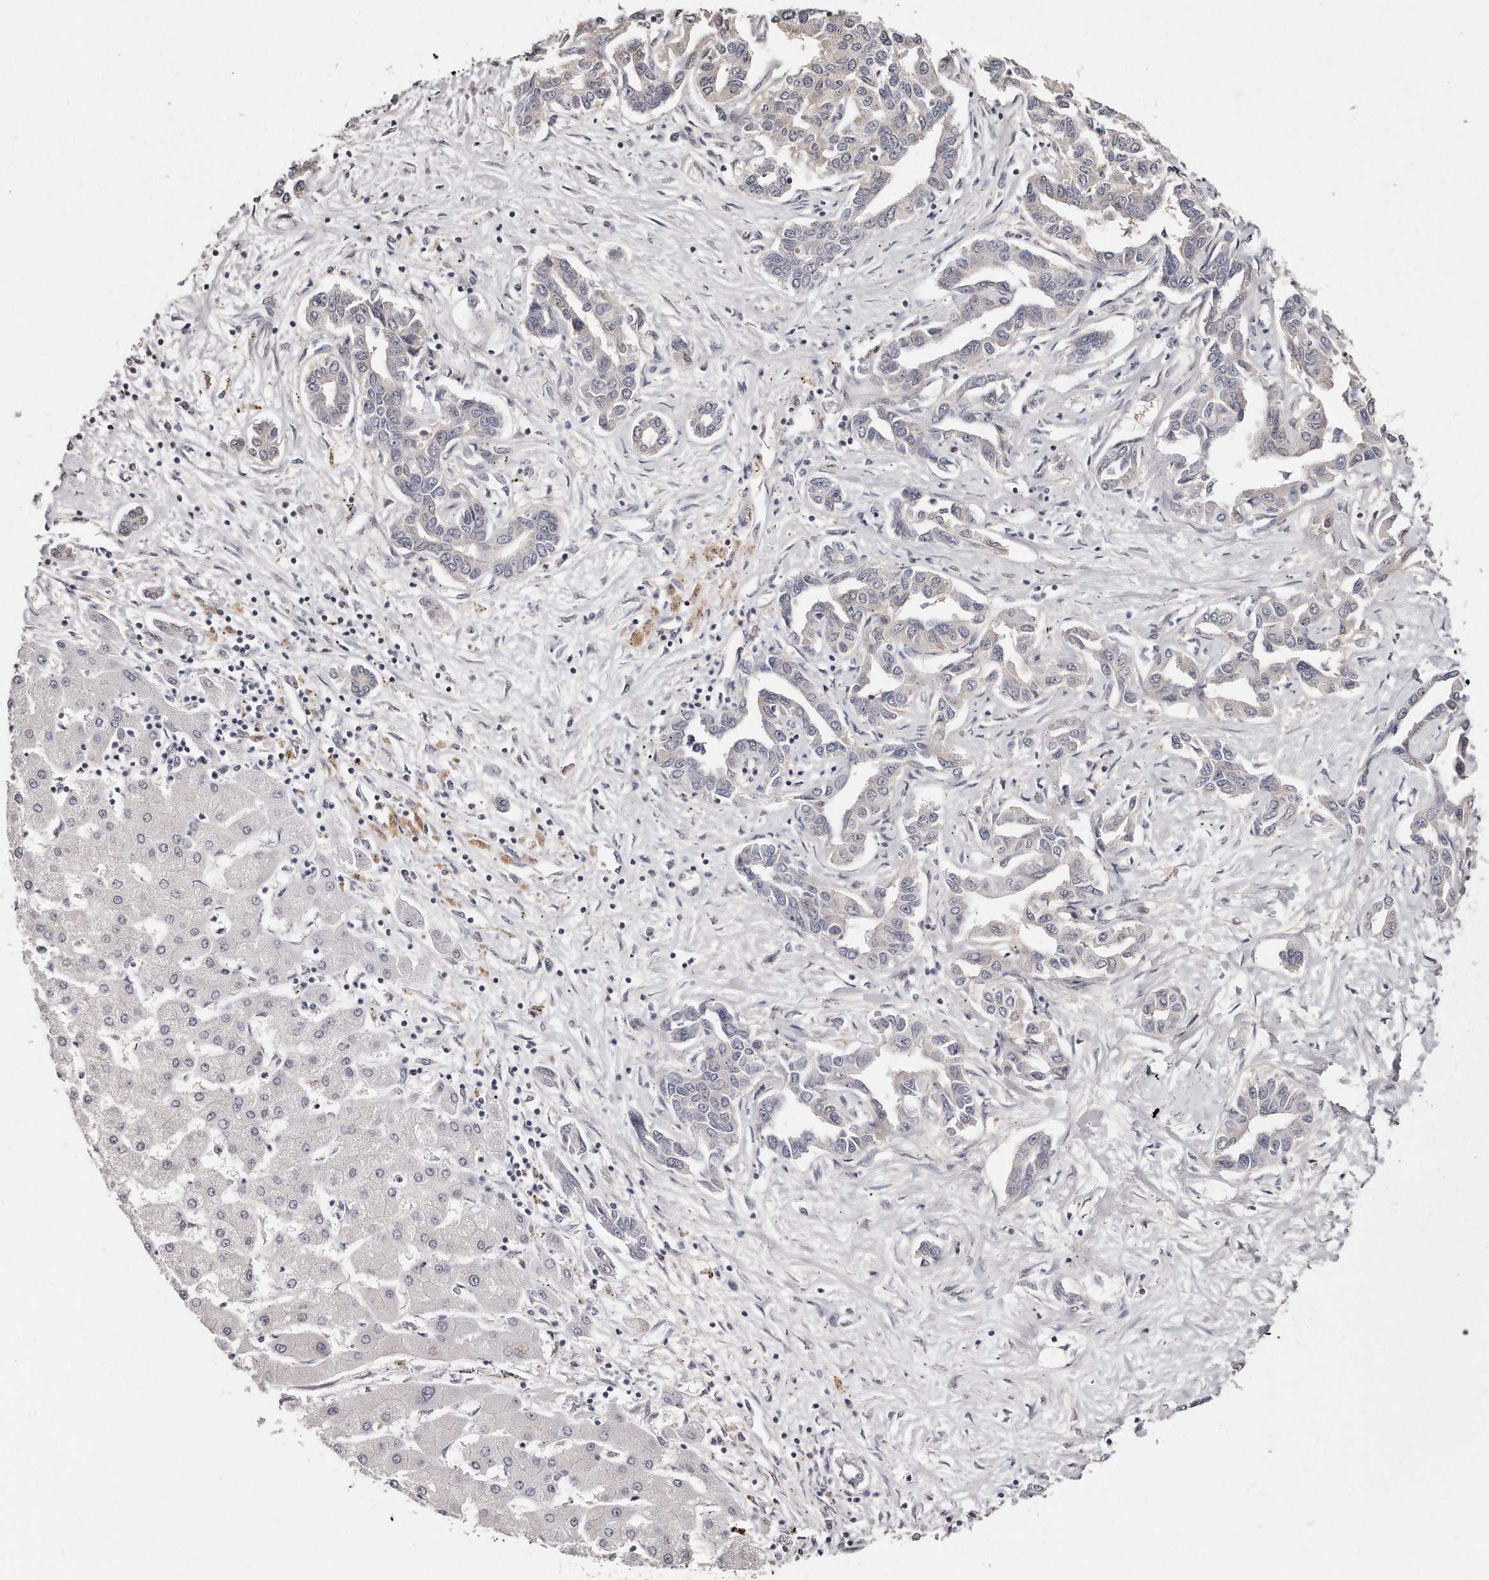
{"staining": {"intensity": "negative", "quantity": "none", "location": "none"}, "tissue": "liver cancer", "cell_type": "Tumor cells", "image_type": "cancer", "snomed": [{"axis": "morphology", "description": "Cholangiocarcinoma"}, {"axis": "topography", "description": "Liver"}], "caption": "An immunohistochemistry (IHC) micrograph of liver cancer is shown. There is no staining in tumor cells of liver cancer.", "gene": "CASZ1", "patient": {"sex": "male", "age": 59}}